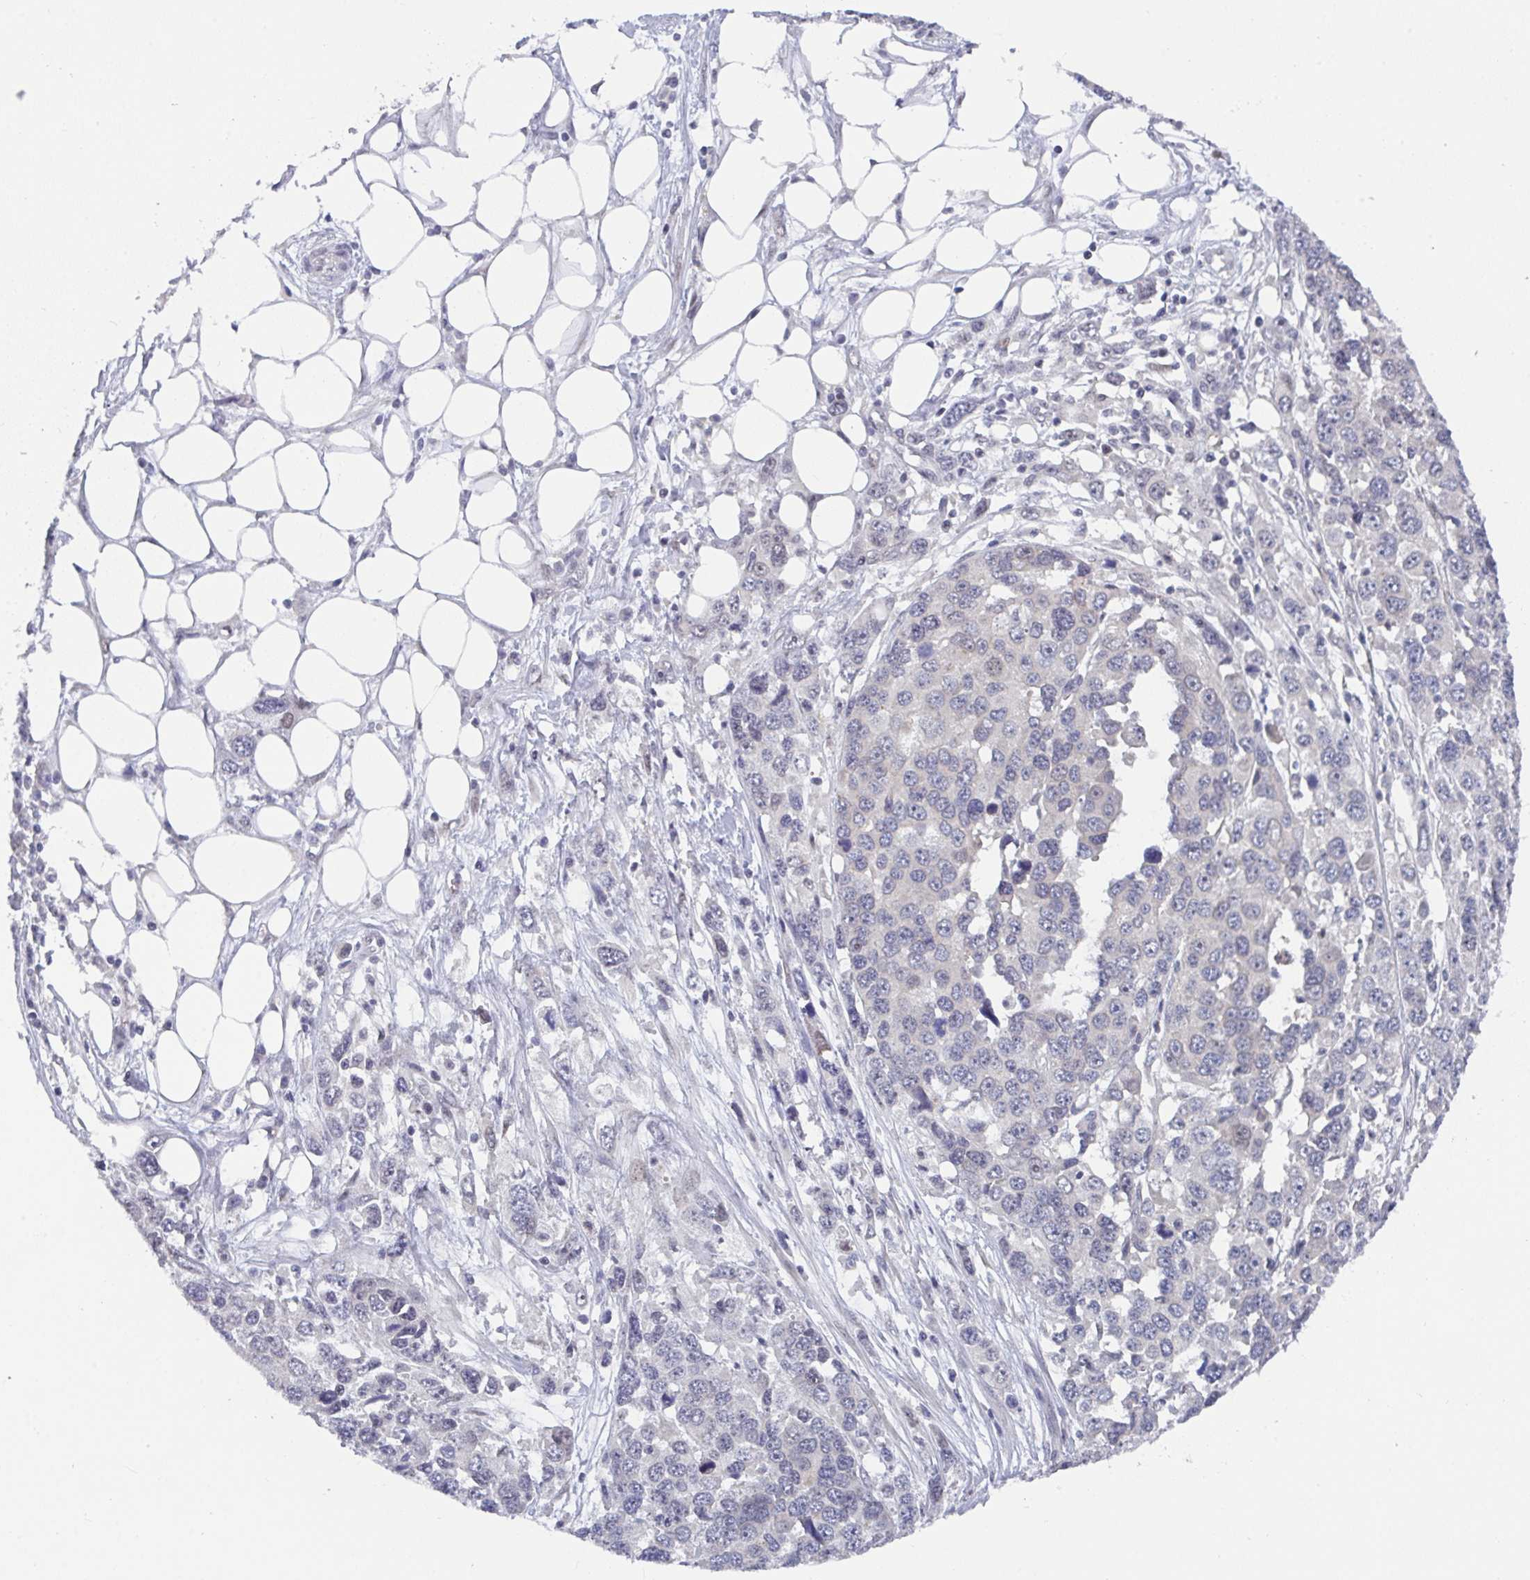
{"staining": {"intensity": "negative", "quantity": "none", "location": "none"}, "tissue": "ovarian cancer", "cell_type": "Tumor cells", "image_type": "cancer", "snomed": [{"axis": "morphology", "description": "Cystadenocarcinoma, serous, NOS"}, {"axis": "topography", "description": "Ovary"}], "caption": "A photomicrograph of human ovarian serous cystadenocarcinoma is negative for staining in tumor cells.", "gene": "RBM18", "patient": {"sex": "female", "age": 76}}